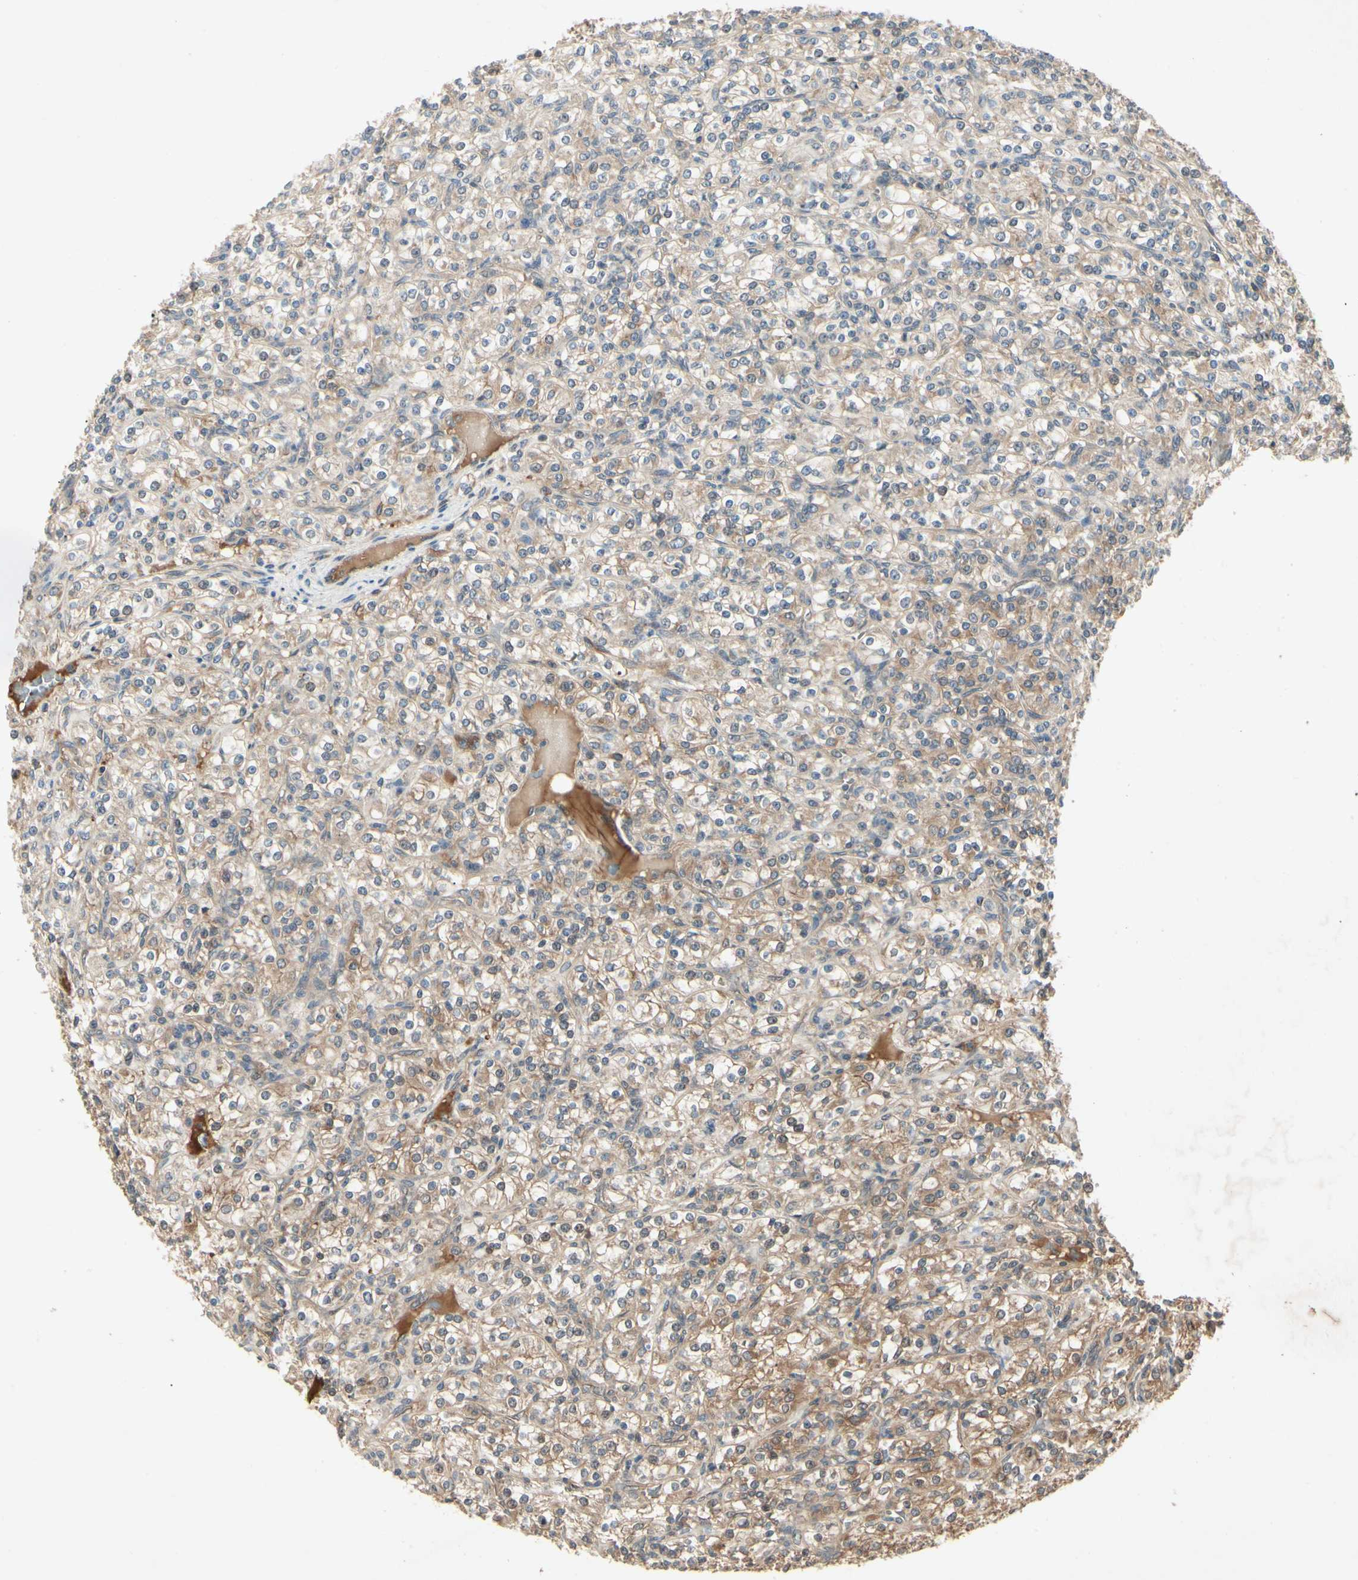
{"staining": {"intensity": "moderate", "quantity": "25%-75%", "location": "cytoplasmic/membranous"}, "tissue": "renal cancer", "cell_type": "Tumor cells", "image_type": "cancer", "snomed": [{"axis": "morphology", "description": "Adenocarcinoma, NOS"}, {"axis": "topography", "description": "Kidney"}], "caption": "Protein expression analysis of renal cancer (adenocarcinoma) reveals moderate cytoplasmic/membranous staining in approximately 25%-75% of tumor cells.", "gene": "RNF14", "patient": {"sex": "male", "age": 77}}